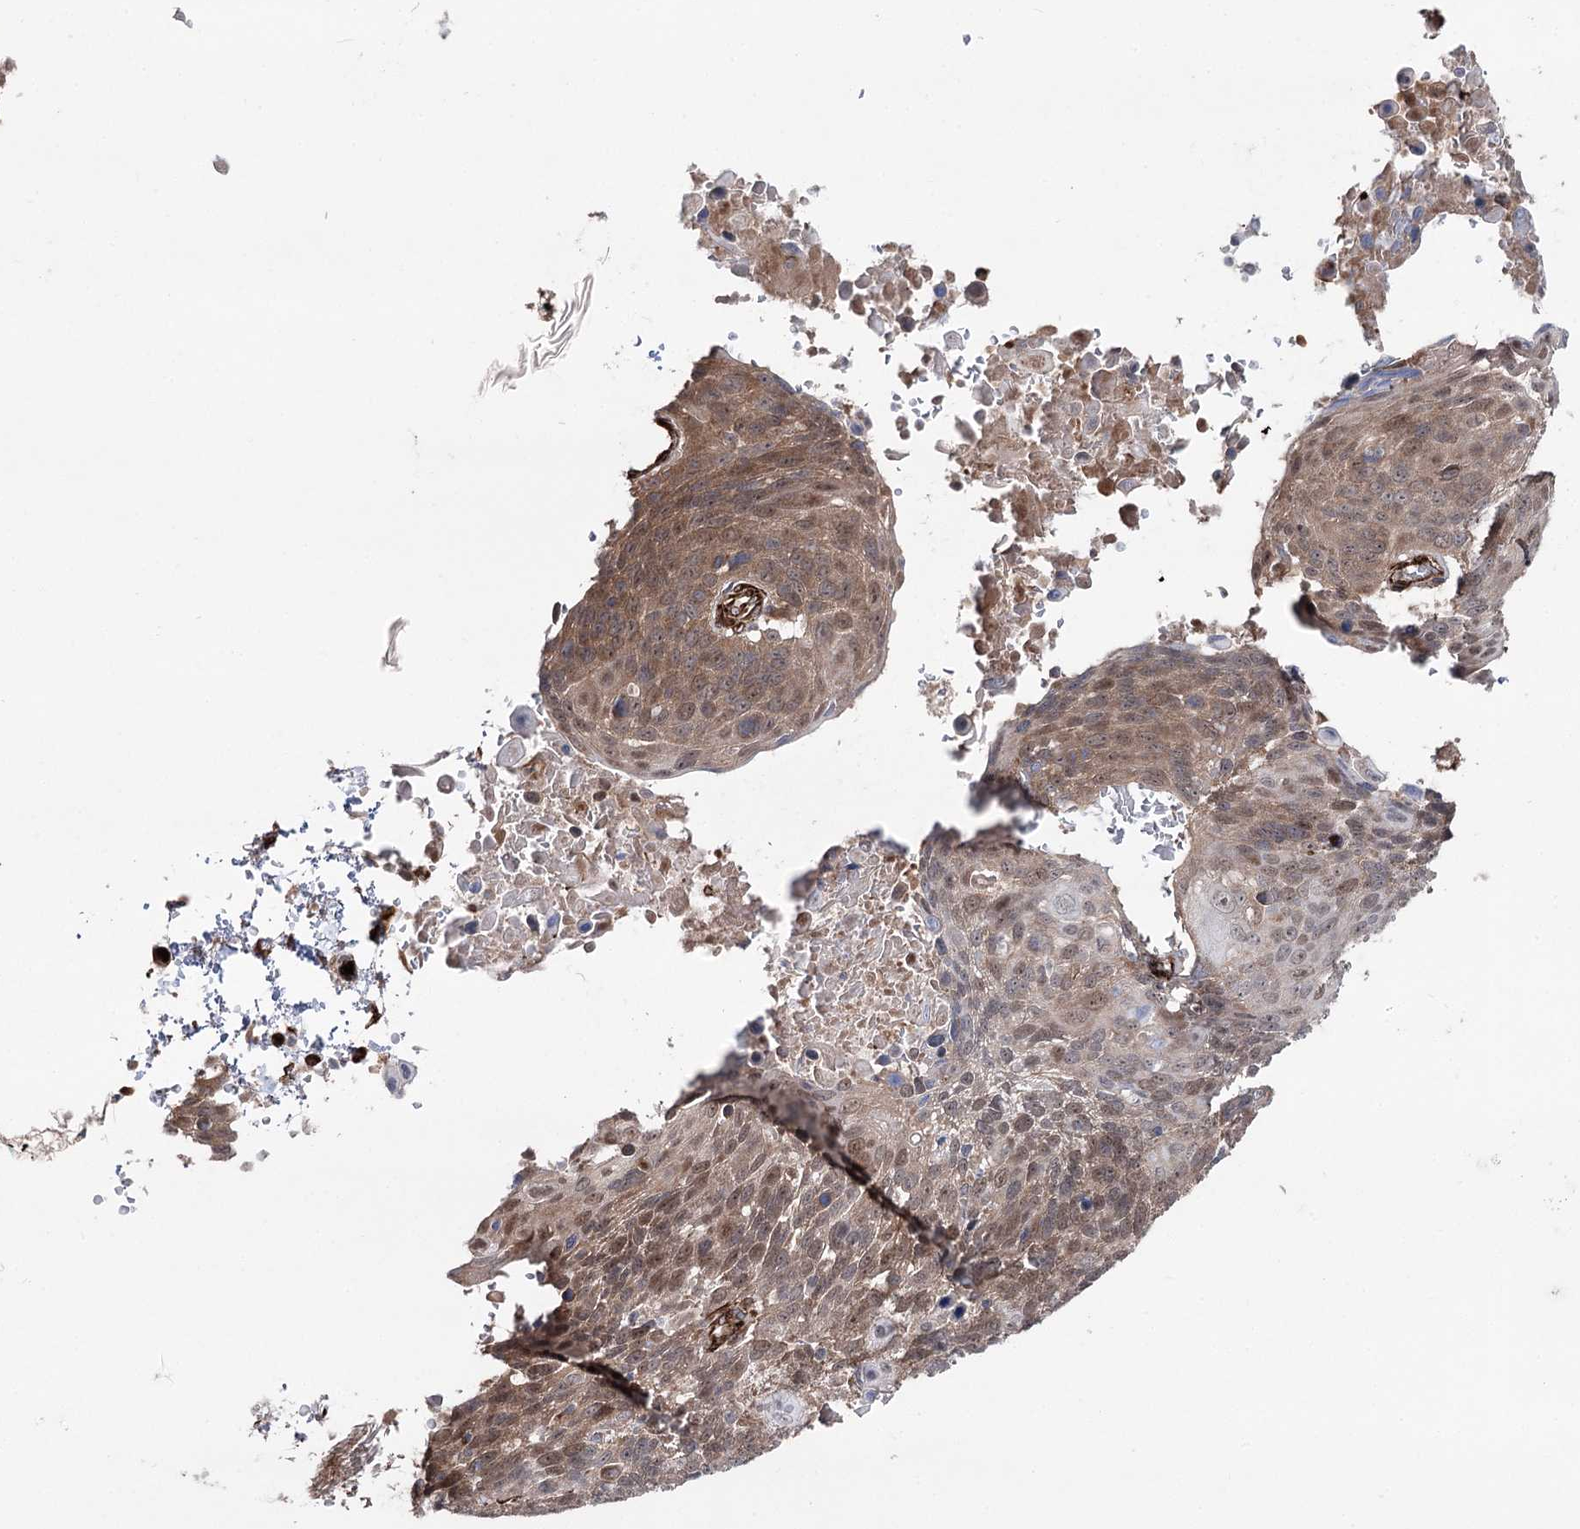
{"staining": {"intensity": "moderate", "quantity": ">75%", "location": "cytoplasmic/membranous,nuclear"}, "tissue": "lung cancer", "cell_type": "Tumor cells", "image_type": "cancer", "snomed": [{"axis": "morphology", "description": "Squamous cell carcinoma, NOS"}, {"axis": "topography", "description": "Lung"}], "caption": "Protein staining of lung cancer tissue reveals moderate cytoplasmic/membranous and nuclear staining in about >75% of tumor cells.", "gene": "MIB1", "patient": {"sex": "male", "age": 66}}